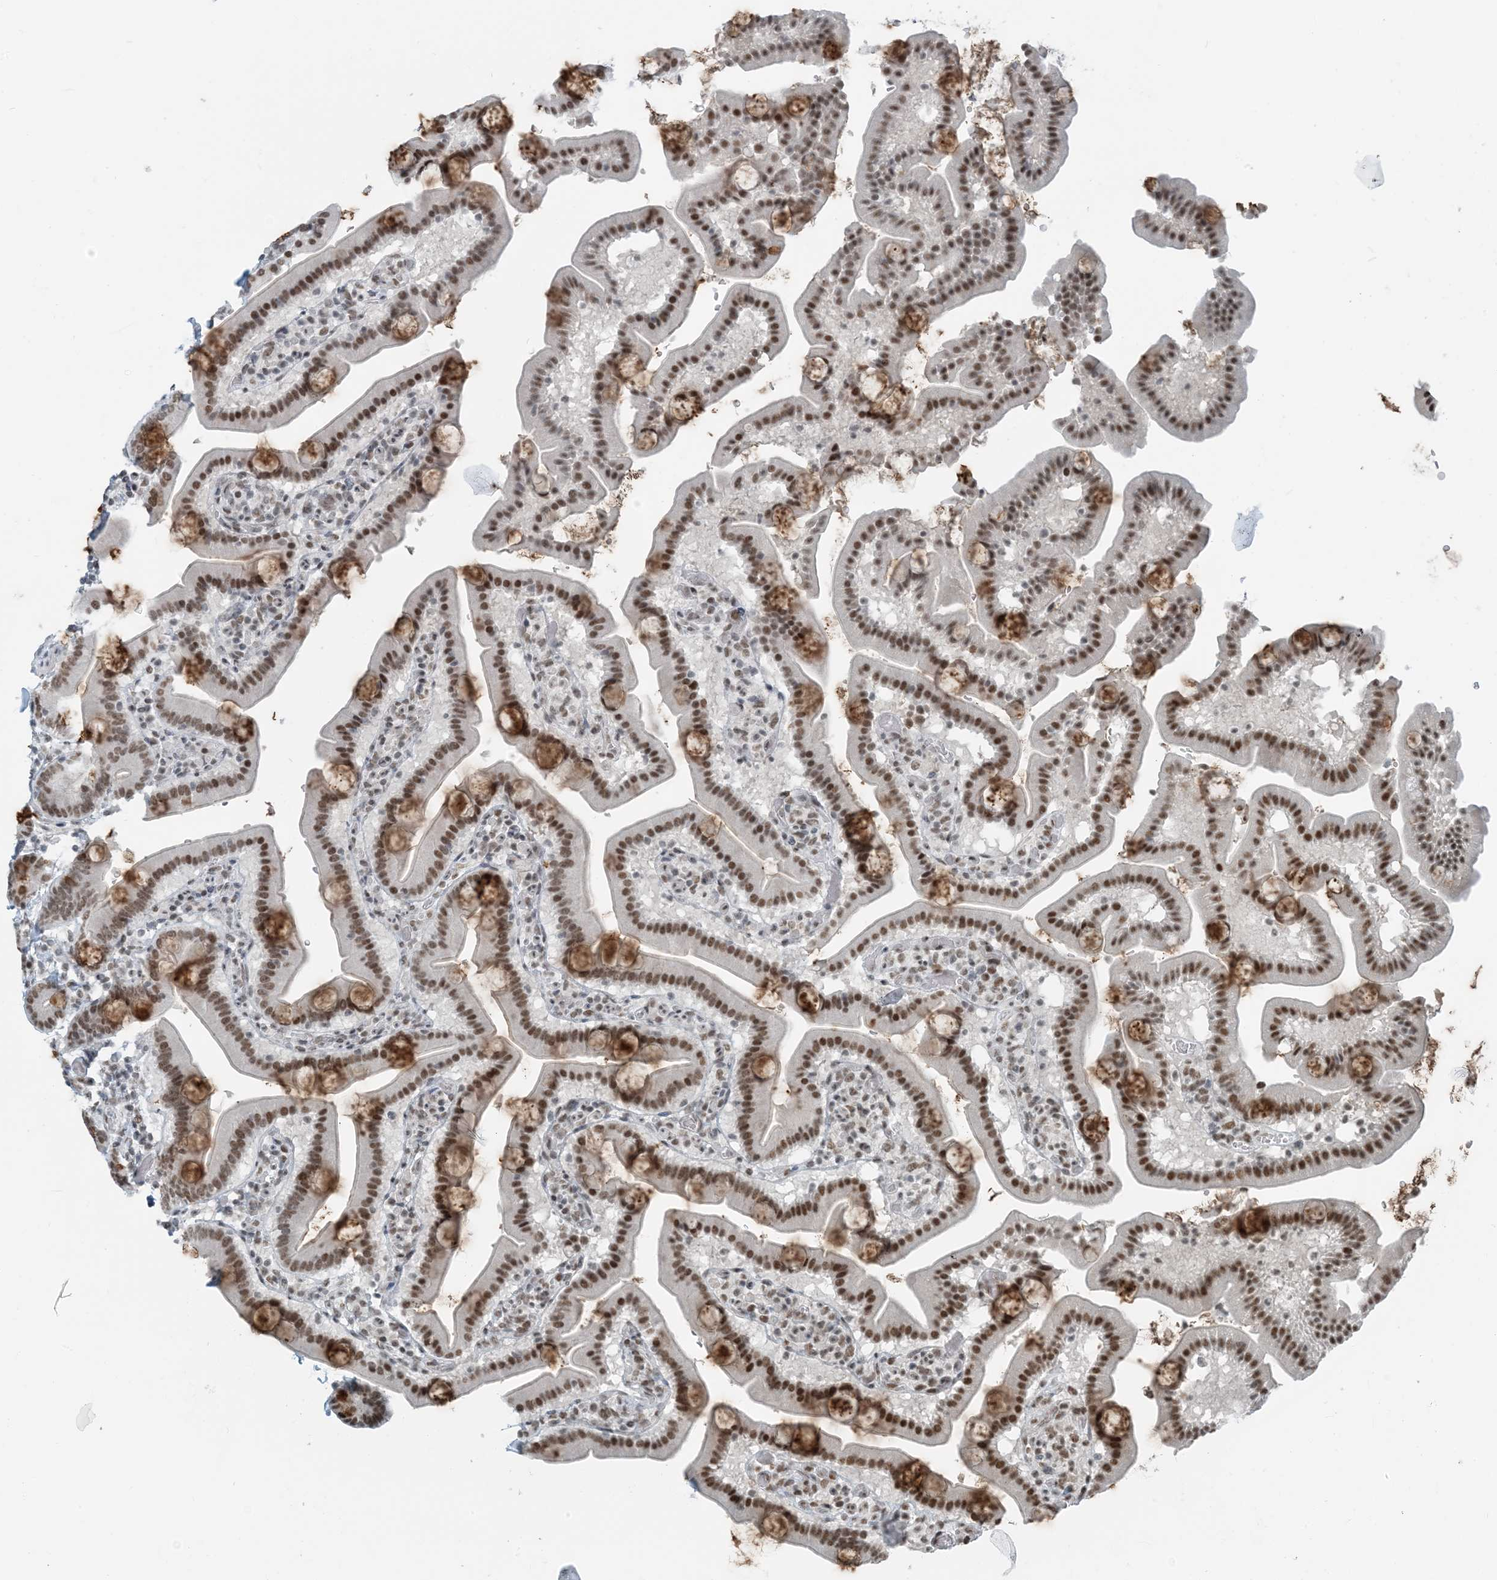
{"staining": {"intensity": "strong", "quantity": "25%-75%", "location": "cytoplasmic/membranous,nuclear"}, "tissue": "duodenum", "cell_type": "Glandular cells", "image_type": "normal", "snomed": [{"axis": "morphology", "description": "Normal tissue, NOS"}, {"axis": "topography", "description": "Duodenum"}], "caption": "Duodenum stained with DAB immunohistochemistry (IHC) demonstrates high levels of strong cytoplasmic/membranous,nuclear expression in about 25%-75% of glandular cells. (IHC, brightfield microscopy, high magnification).", "gene": "ZNF500", "patient": {"sex": "male", "age": 55}}